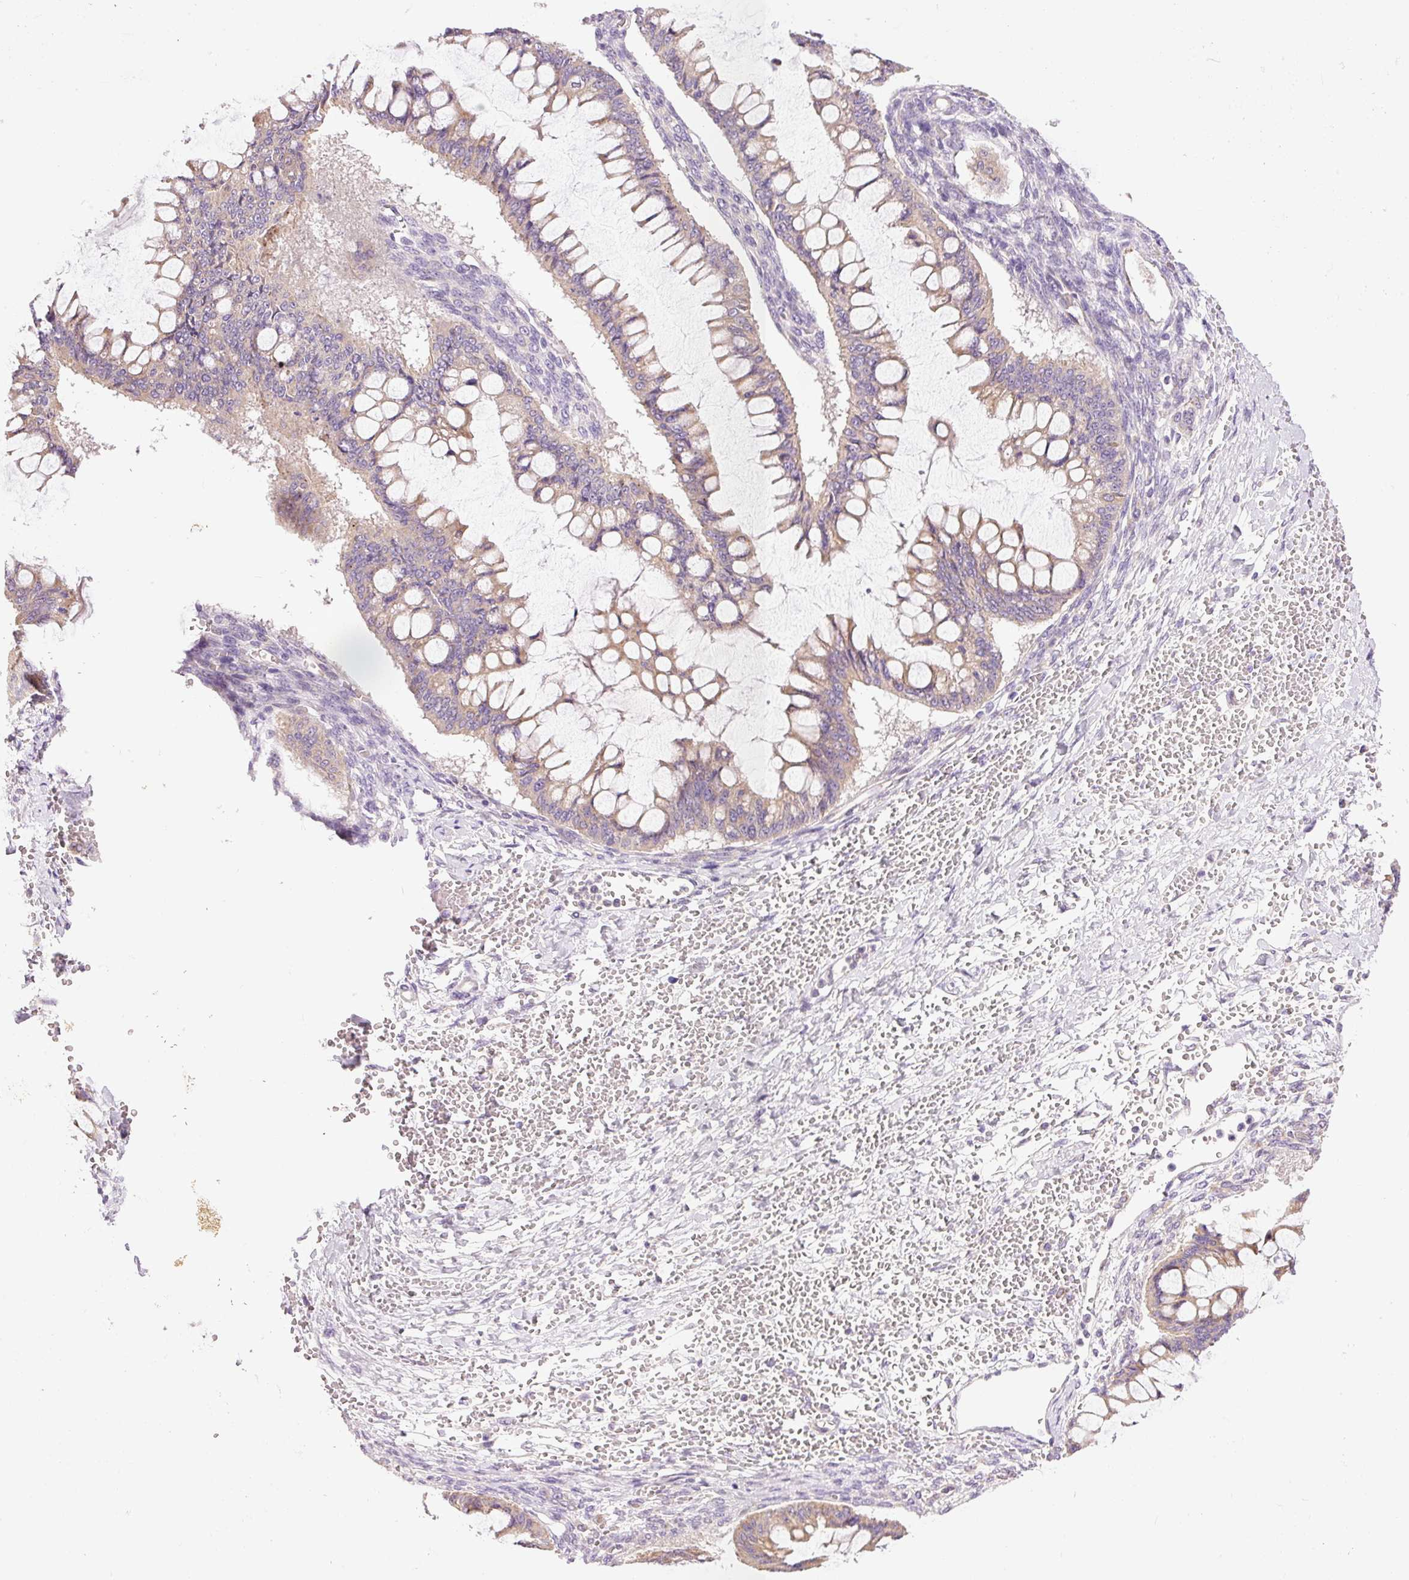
{"staining": {"intensity": "weak", "quantity": ">75%", "location": "cytoplasmic/membranous"}, "tissue": "ovarian cancer", "cell_type": "Tumor cells", "image_type": "cancer", "snomed": [{"axis": "morphology", "description": "Cystadenocarcinoma, mucinous, NOS"}, {"axis": "topography", "description": "Ovary"}], "caption": "Protein expression analysis of ovarian cancer displays weak cytoplasmic/membranous staining in approximately >75% of tumor cells.", "gene": "PNPLA5", "patient": {"sex": "female", "age": 73}}